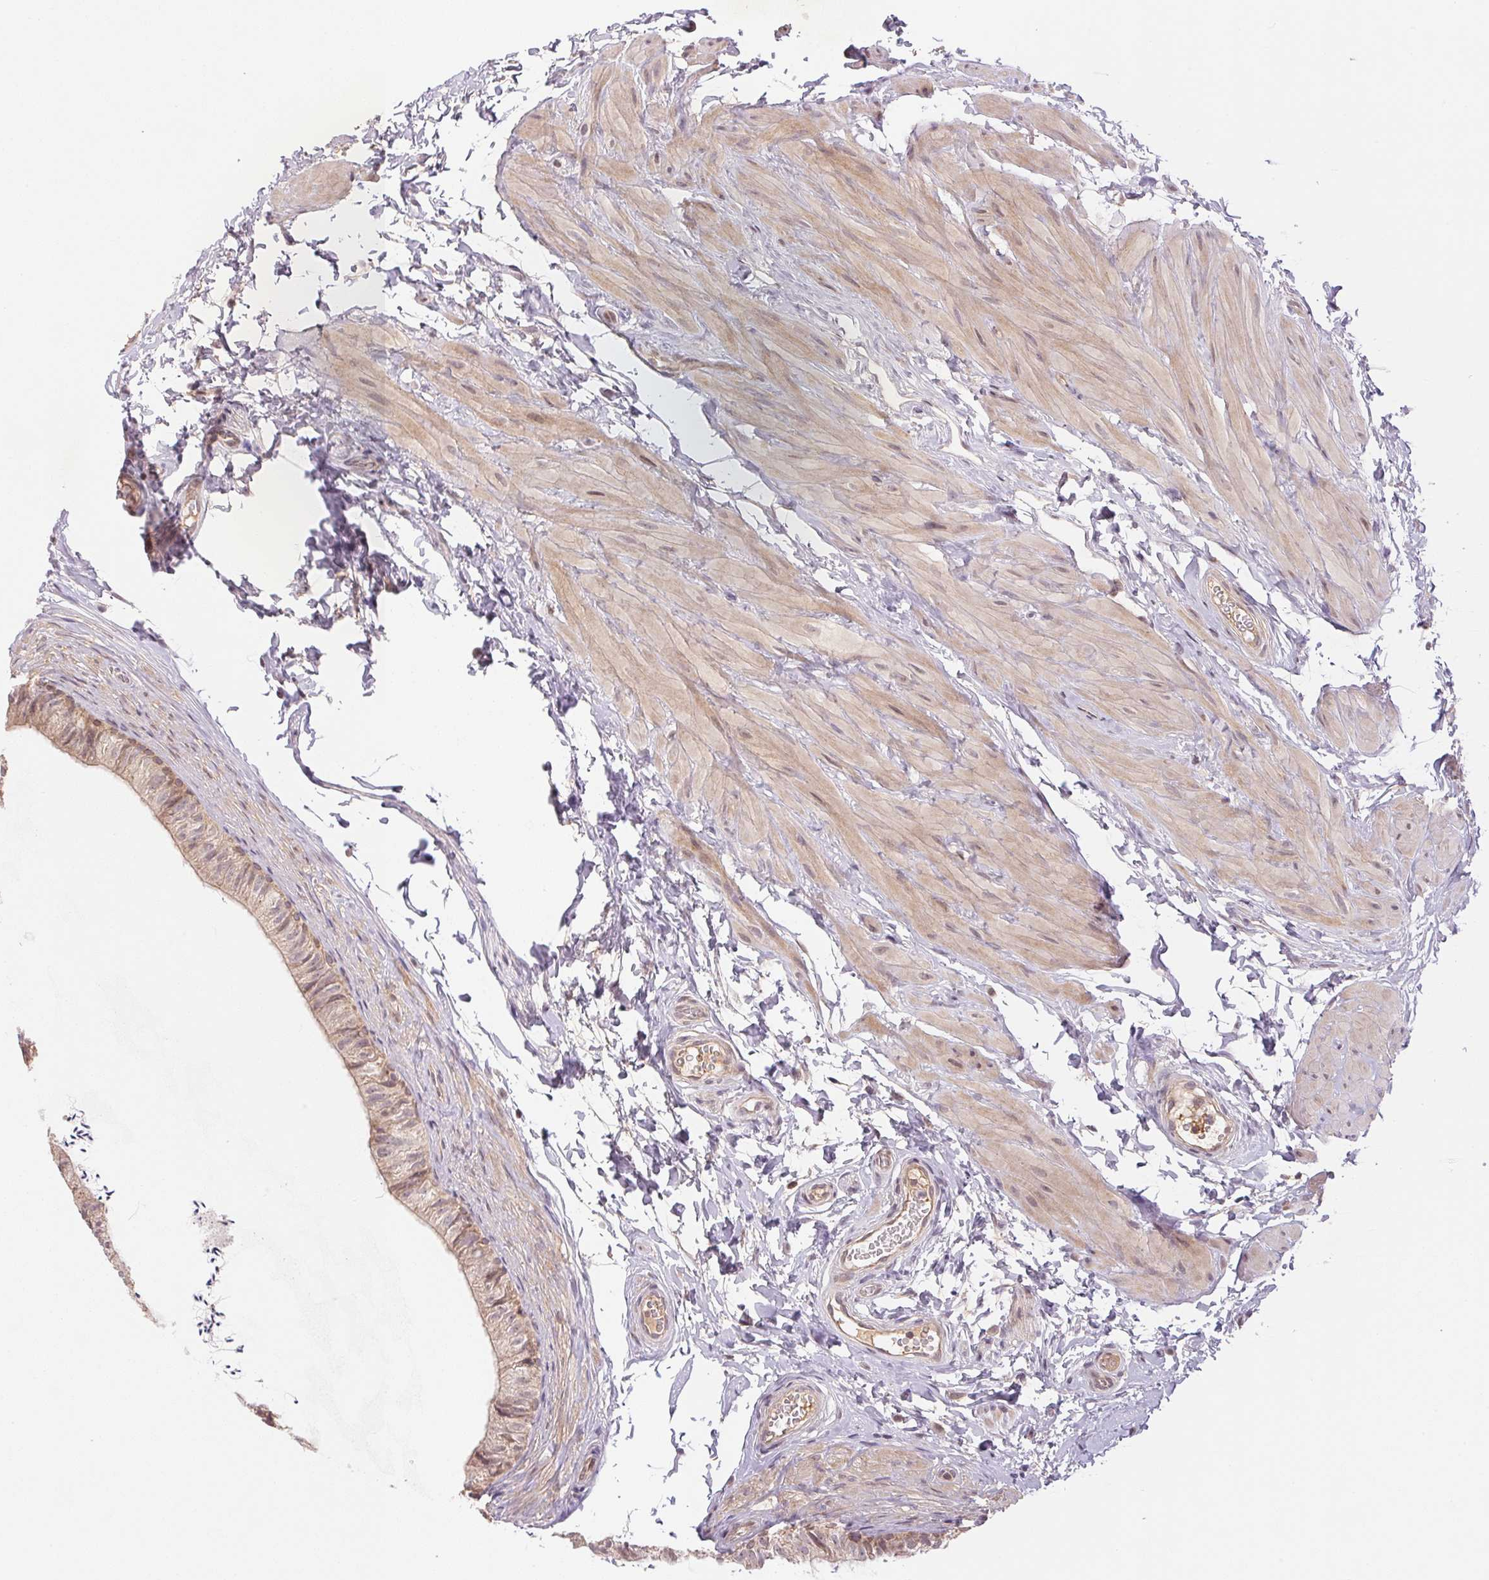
{"staining": {"intensity": "weak", "quantity": "<25%", "location": "cytoplasmic/membranous"}, "tissue": "epididymis", "cell_type": "Glandular cells", "image_type": "normal", "snomed": [{"axis": "morphology", "description": "Normal tissue, NOS"}, {"axis": "topography", "description": "Epididymis, spermatic cord, NOS"}, {"axis": "topography", "description": "Epididymis"}, {"axis": "topography", "description": "Peripheral nerve tissue"}], "caption": "Immunohistochemistry of unremarkable human epididymis exhibits no staining in glandular cells.", "gene": "BNIP5", "patient": {"sex": "male", "age": 29}}